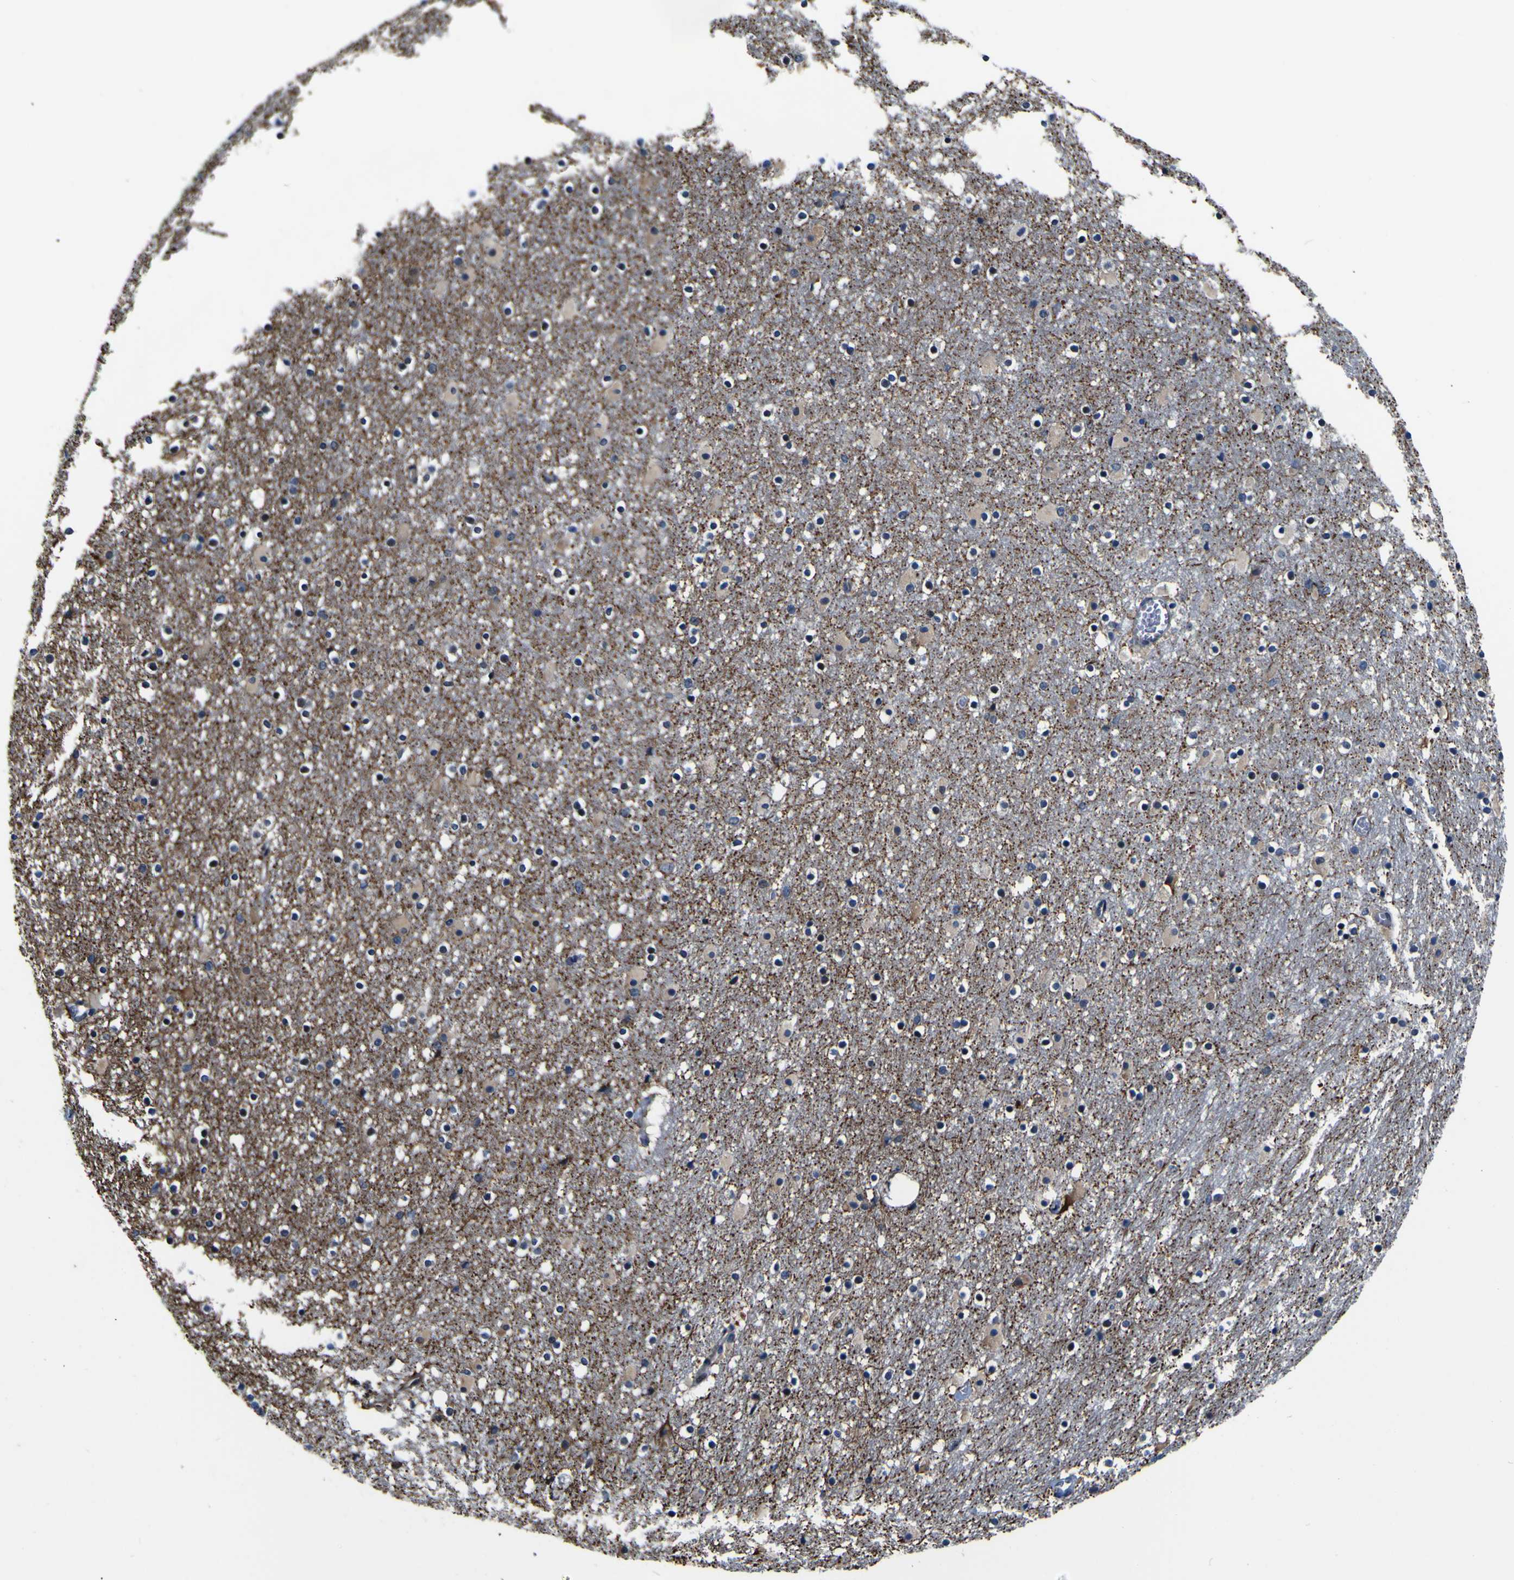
{"staining": {"intensity": "moderate", "quantity": "<25%", "location": "cytoplasmic/membranous"}, "tissue": "caudate", "cell_type": "Glial cells", "image_type": "normal", "snomed": [{"axis": "morphology", "description": "Normal tissue, NOS"}, {"axis": "topography", "description": "Lateral ventricle wall"}], "caption": "Immunohistochemistry (IHC) histopathology image of unremarkable caudate: human caudate stained using immunohistochemistry demonstrates low levels of moderate protein expression localized specifically in the cytoplasmic/membranous of glial cells, appearing as a cytoplasmic/membranous brown color.", "gene": "POSTN", "patient": {"sex": "male", "age": 45}}